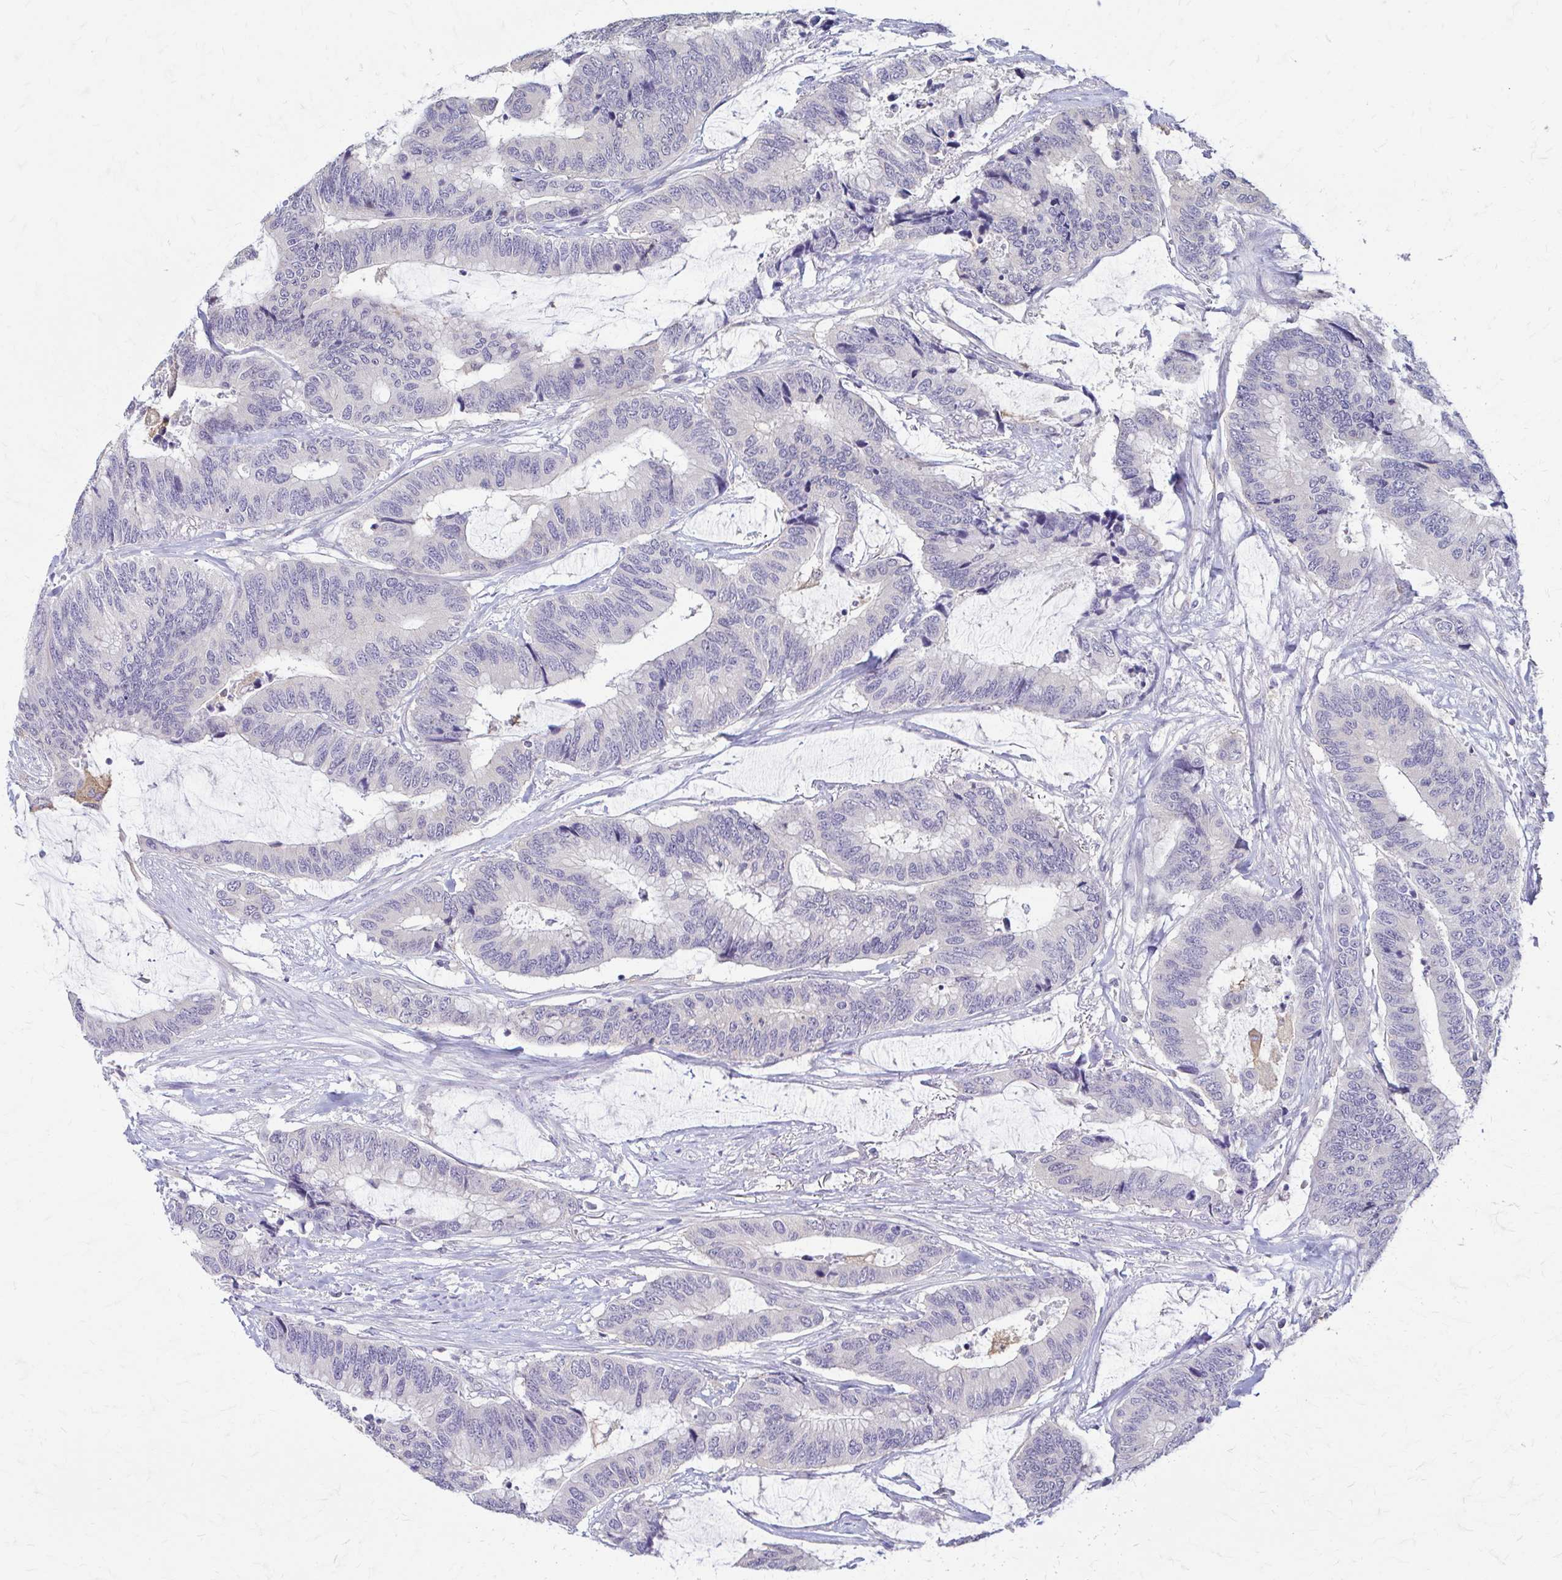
{"staining": {"intensity": "negative", "quantity": "none", "location": "none"}, "tissue": "colorectal cancer", "cell_type": "Tumor cells", "image_type": "cancer", "snomed": [{"axis": "morphology", "description": "Adenocarcinoma, NOS"}, {"axis": "topography", "description": "Rectum"}], "caption": "DAB (3,3'-diaminobenzidine) immunohistochemical staining of human adenocarcinoma (colorectal) displays no significant positivity in tumor cells.", "gene": "PIK3AP1", "patient": {"sex": "female", "age": 59}}